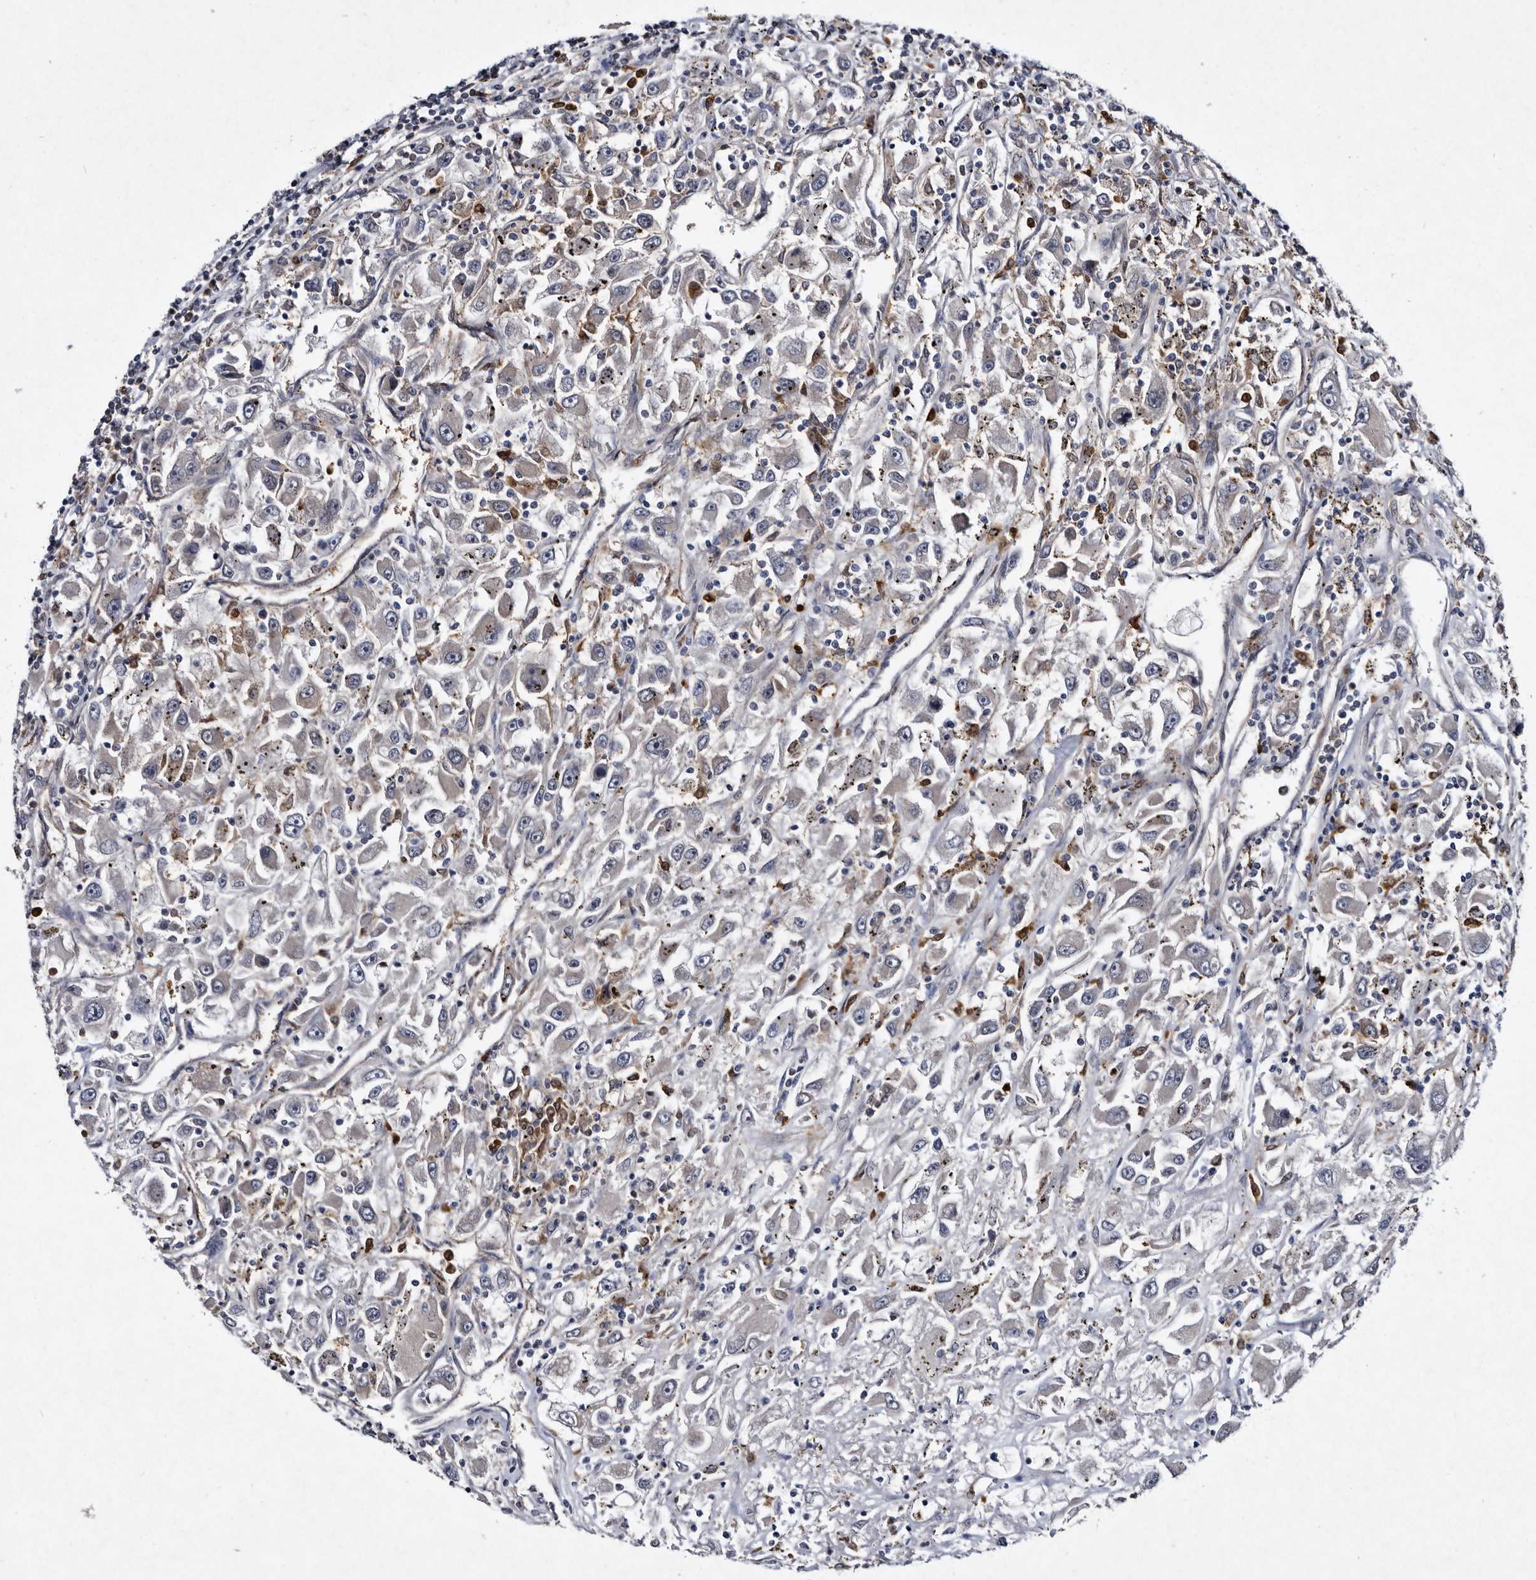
{"staining": {"intensity": "negative", "quantity": "none", "location": "none"}, "tissue": "renal cancer", "cell_type": "Tumor cells", "image_type": "cancer", "snomed": [{"axis": "morphology", "description": "Adenocarcinoma, NOS"}, {"axis": "topography", "description": "Kidney"}], "caption": "Human renal adenocarcinoma stained for a protein using immunohistochemistry (IHC) exhibits no expression in tumor cells.", "gene": "SERPINB8", "patient": {"sex": "female", "age": 52}}